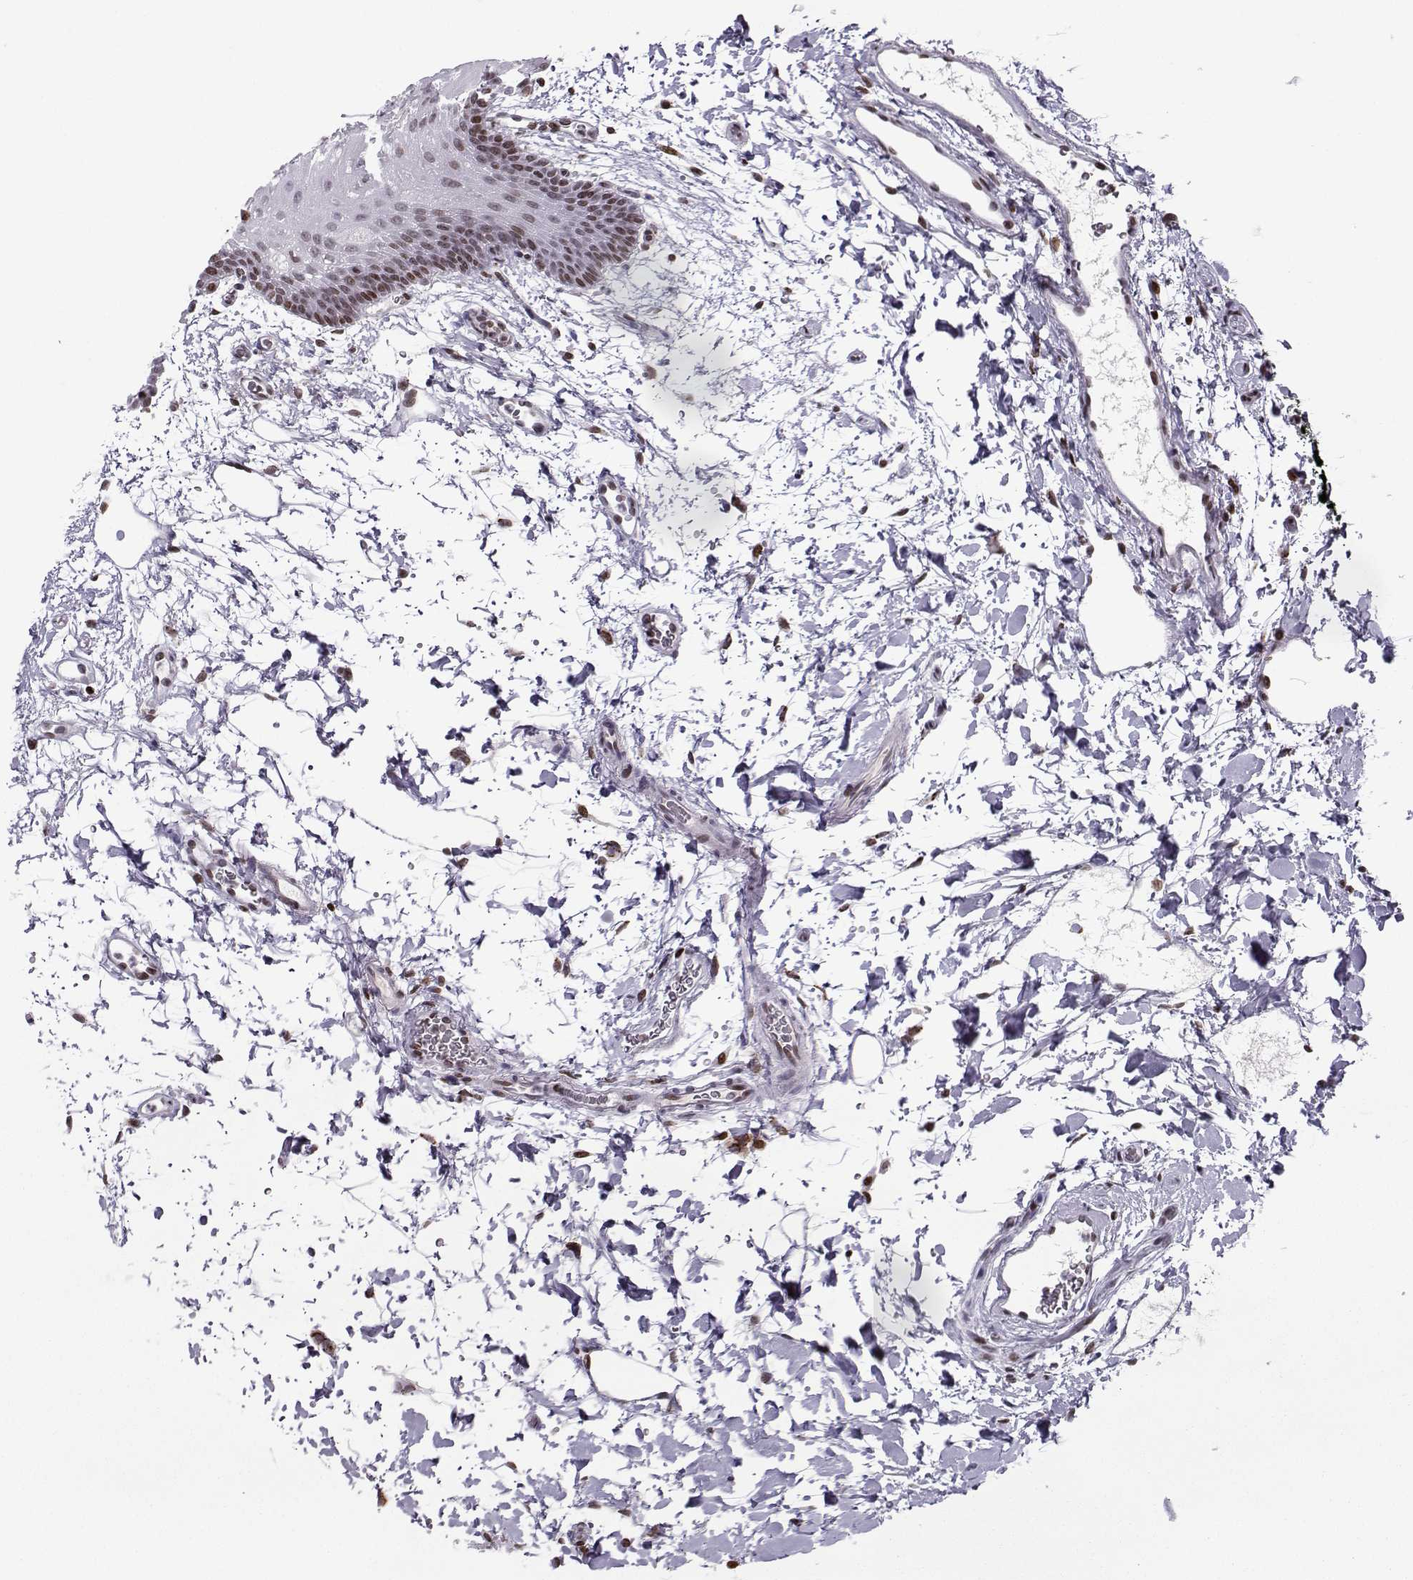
{"staining": {"intensity": "moderate", "quantity": "25%-75%", "location": "nuclear"}, "tissue": "oral mucosa", "cell_type": "Squamous epithelial cells", "image_type": "normal", "snomed": [{"axis": "morphology", "description": "Normal tissue, NOS"}, {"axis": "topography", "description": "Oral tissue"}, {"axis": "topography", "description": "Head-Neck"}], "caption": "Moderate nuclear staining is seen in approximately 25%-75% of squamous epithelial cells in unremarkable oral mucosa. Nuclei are stained in blue.", "gene": "ZNF19", "patient": {"sex": "male", "age": 65}}